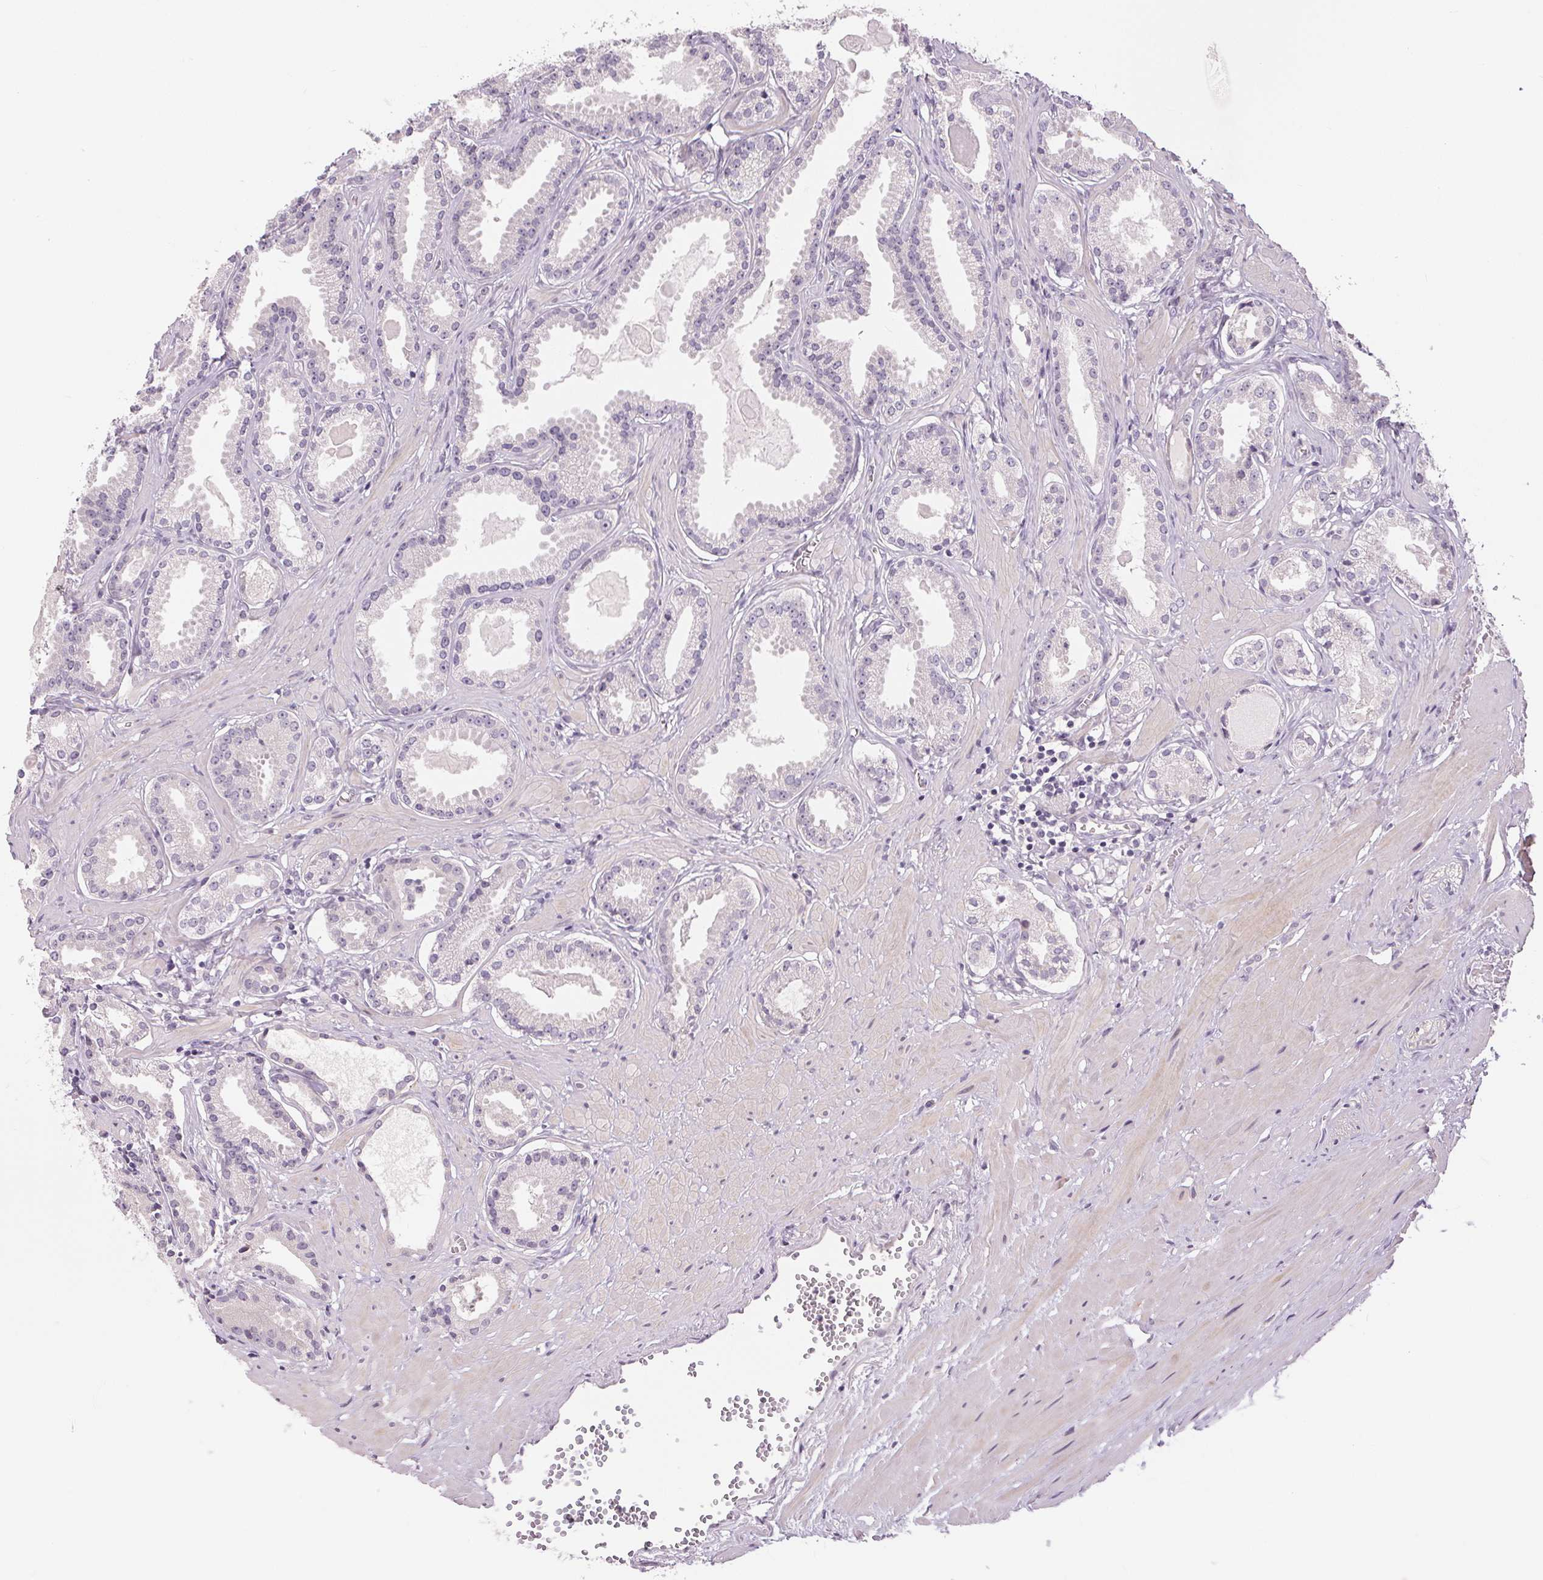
{"staining": {"intensity": "negative", "quantity": "none", "location": "none"}, "tissue": "prostate cancer", "cell_type": "Tumor cells", "image_type": "cancer", "snomed": [{"axis": "morphology", "description": "Adenocarcinoma, NOS"}, {"axis": "morphology", "description": "Adenocarcinoma, Low grade"}, {"axis": "topography", "description": "Prostate"}], "caption": "Tumor cells show no significant expression in adenocarcinoma (low-grade) (prostate).", "gene": "GDAP1L1", "patient": {"sex": "male", "age": 64}}